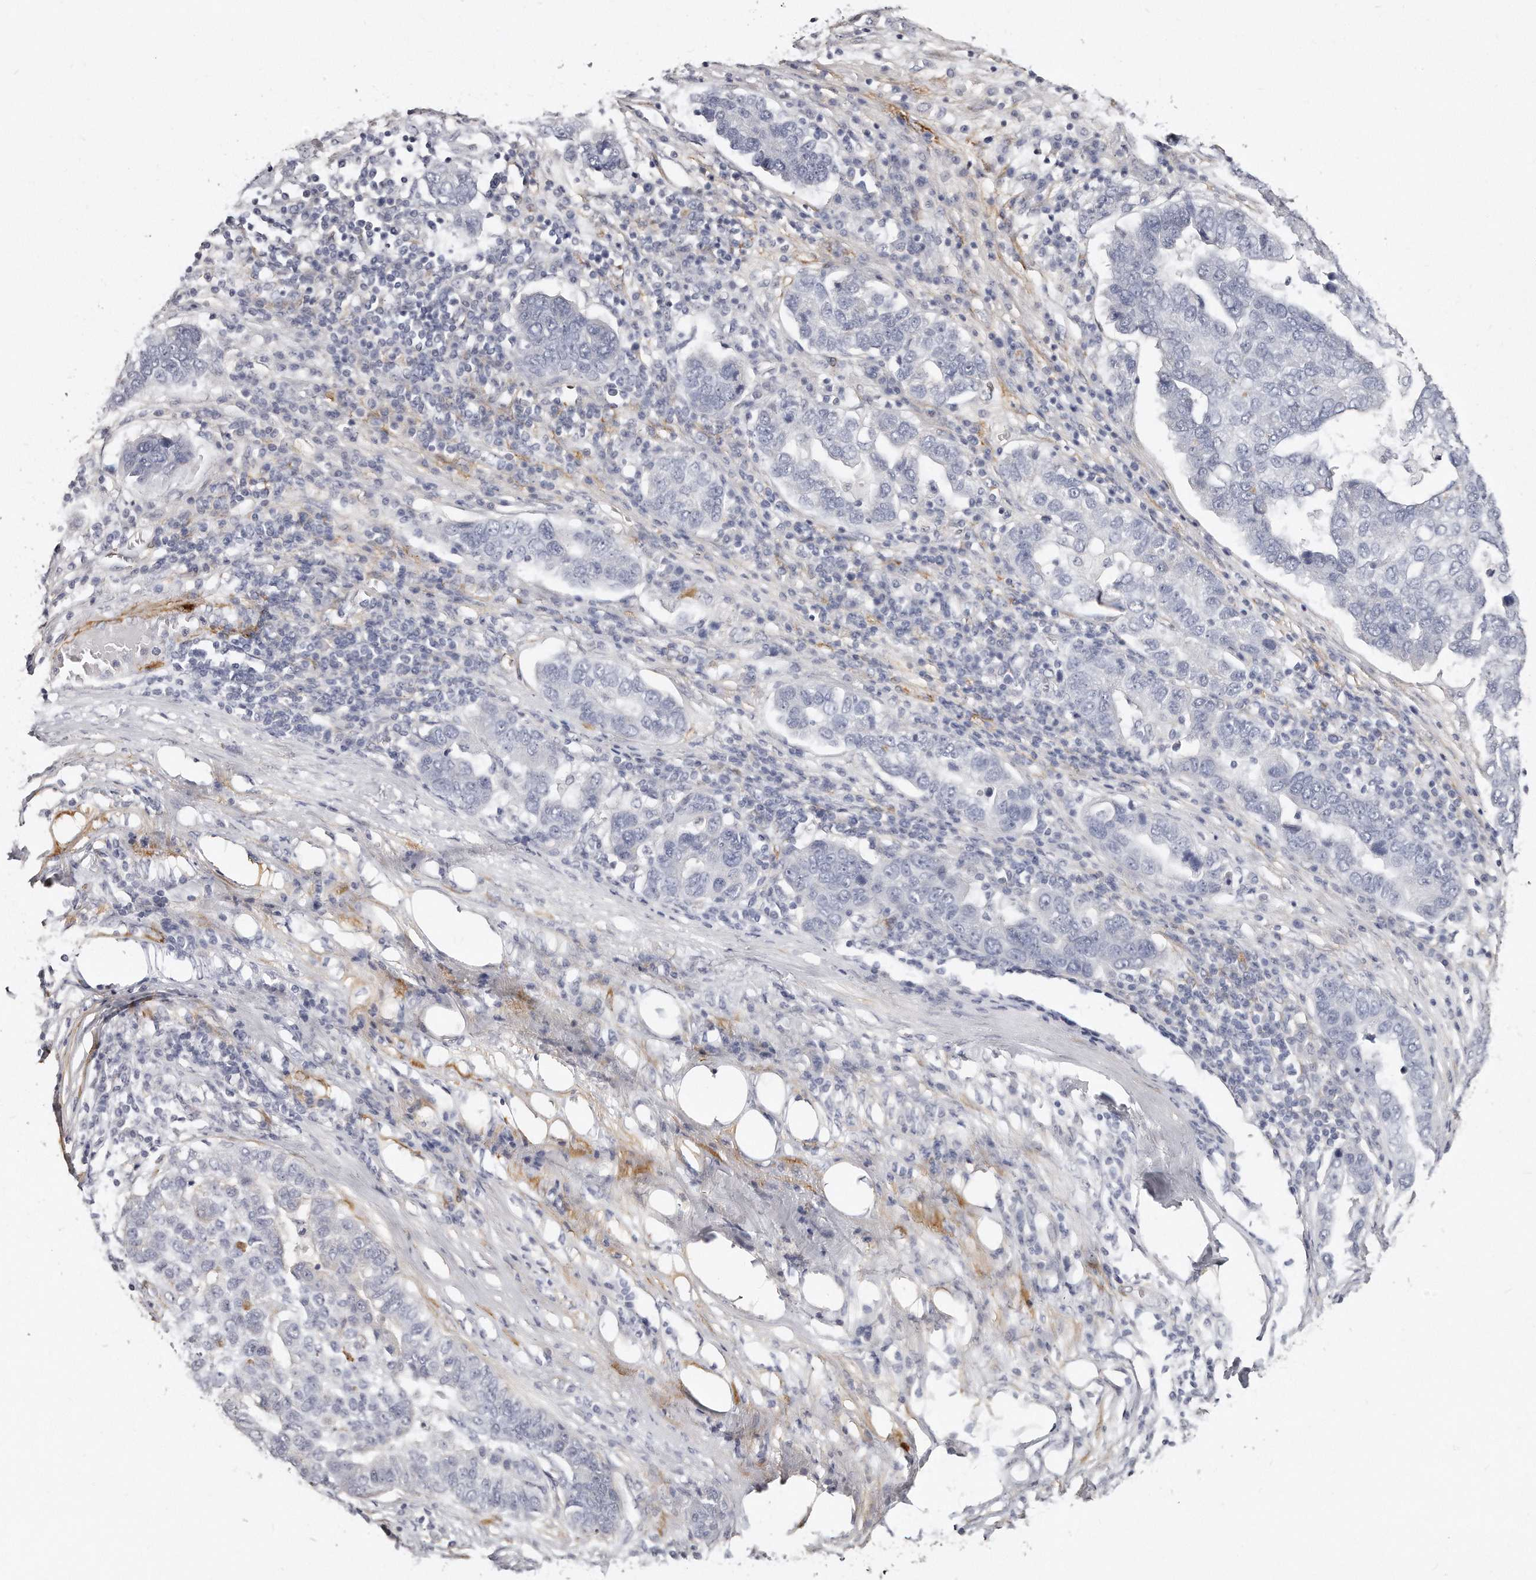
{"staining": {"intensity": "negative", "quantity": "none", "location": "none"}, "tissue": "pancreatic cancer", "cell_type": "Tumor cells", "image_type": "cancer", "snomed": [{"axis": "morphology", "description": "Adenocarcinoma, NOS"}, {"axis": "topography", "description": "Pancreas"}], "caption": "The micrograph demonstrates no staining of tumor cells in pancreatic cancer (adenocarcinoma). (Brightfield microscopy of DAB IHC at high magnification).", "gene": "LMOD1", "patient": {"sex": "female", "age": 61}}